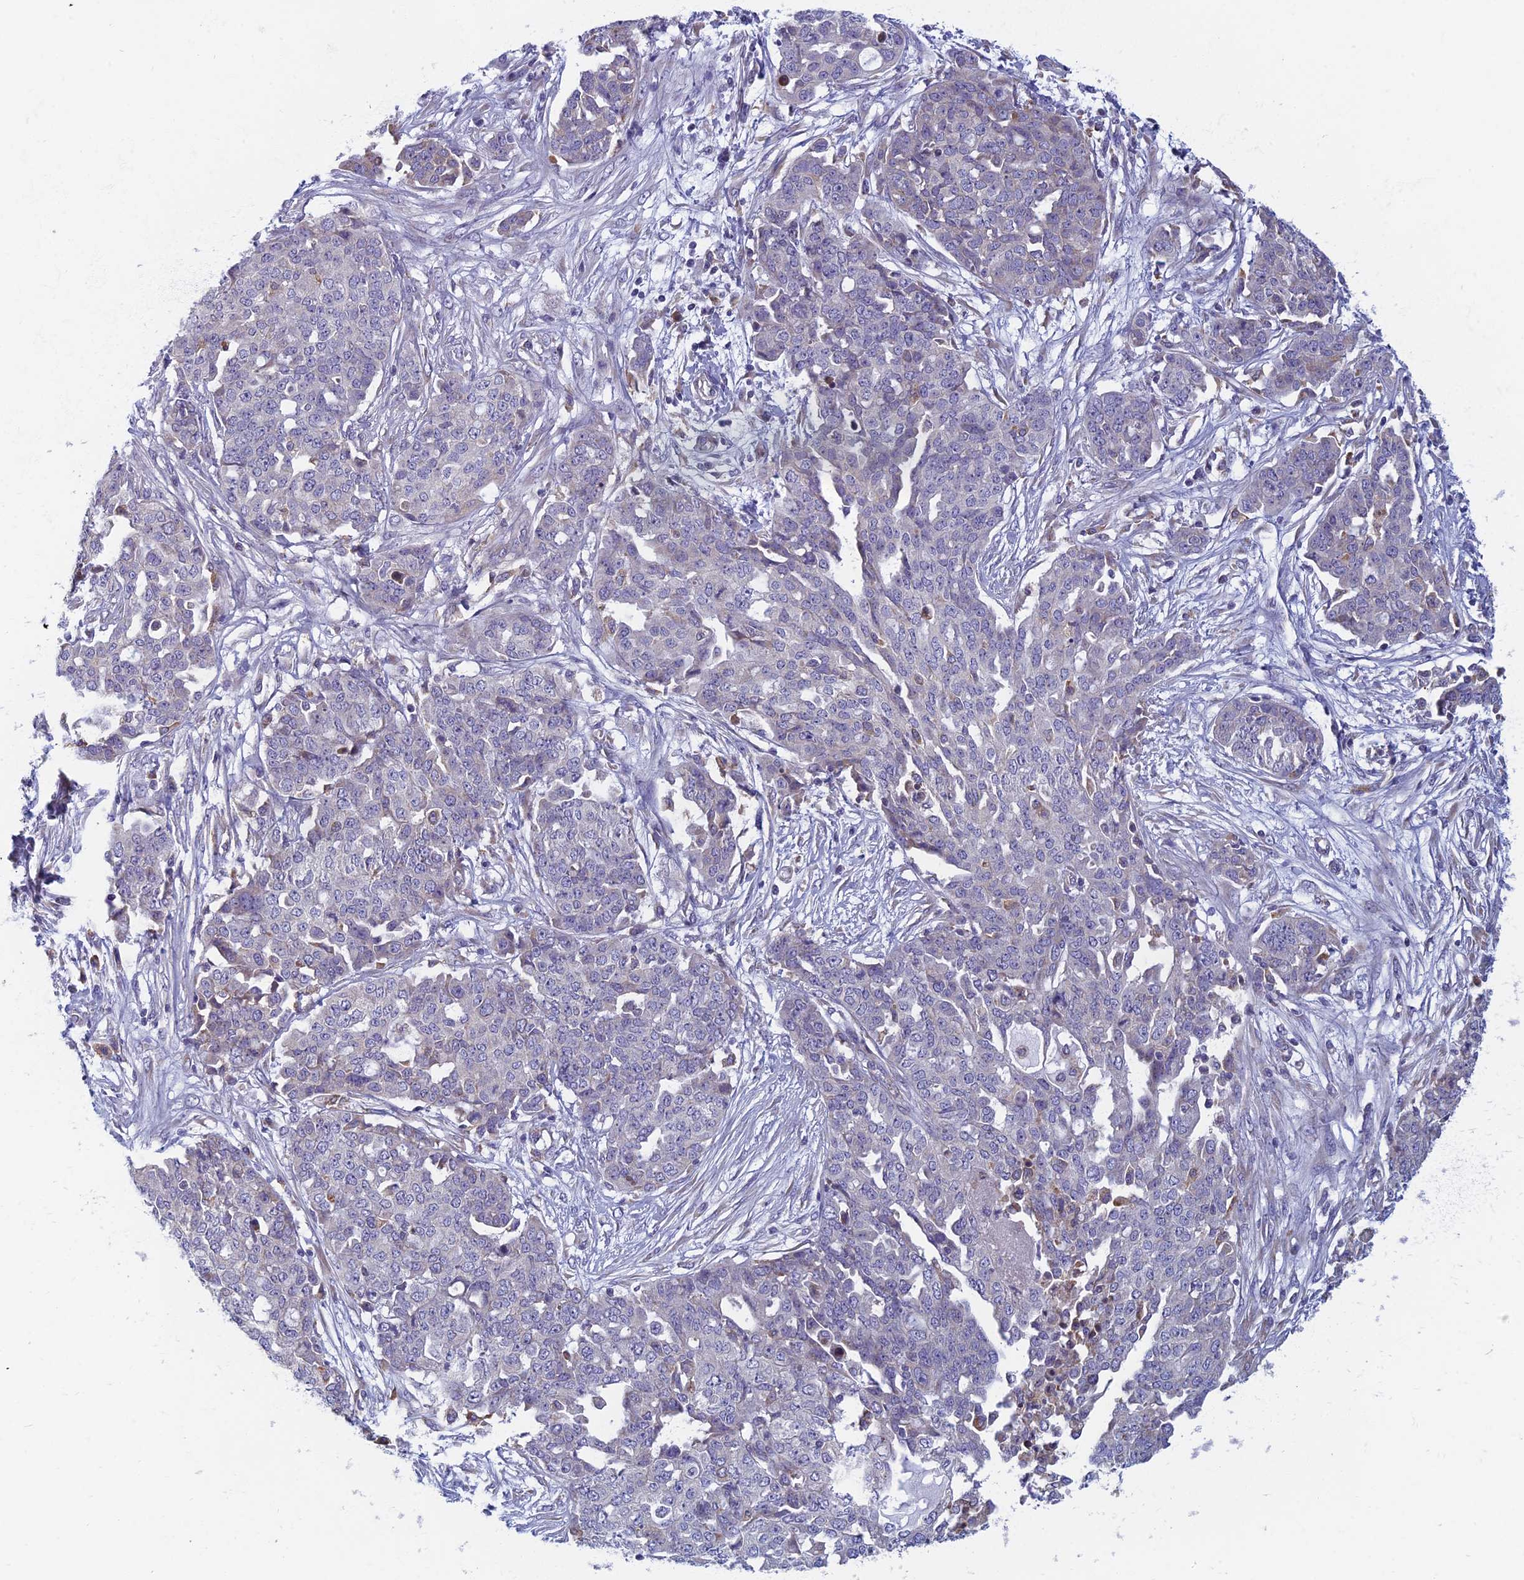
{"staining": {"intensity": "negative", "quantity": "none", "location": "none"}, "tissue": "ovarian cancer", "cell_type": "Tumor cells", "image_type": "cancer", "snomed": [{"axis": "morphology", "description": "Cystadenocarcinoma, serous, NOS"}, {"axis": "topography", "description": "Soft tissue"}, {"axis": "topography", "description": "Ovary"}], "caption": "The histopathology image reveals no significant positivity in tumor cells of ovarian cancer (serous cystadenocarcinoma).", "gene": "DDX51", "patient": {"sex": "female", "age": 57}}